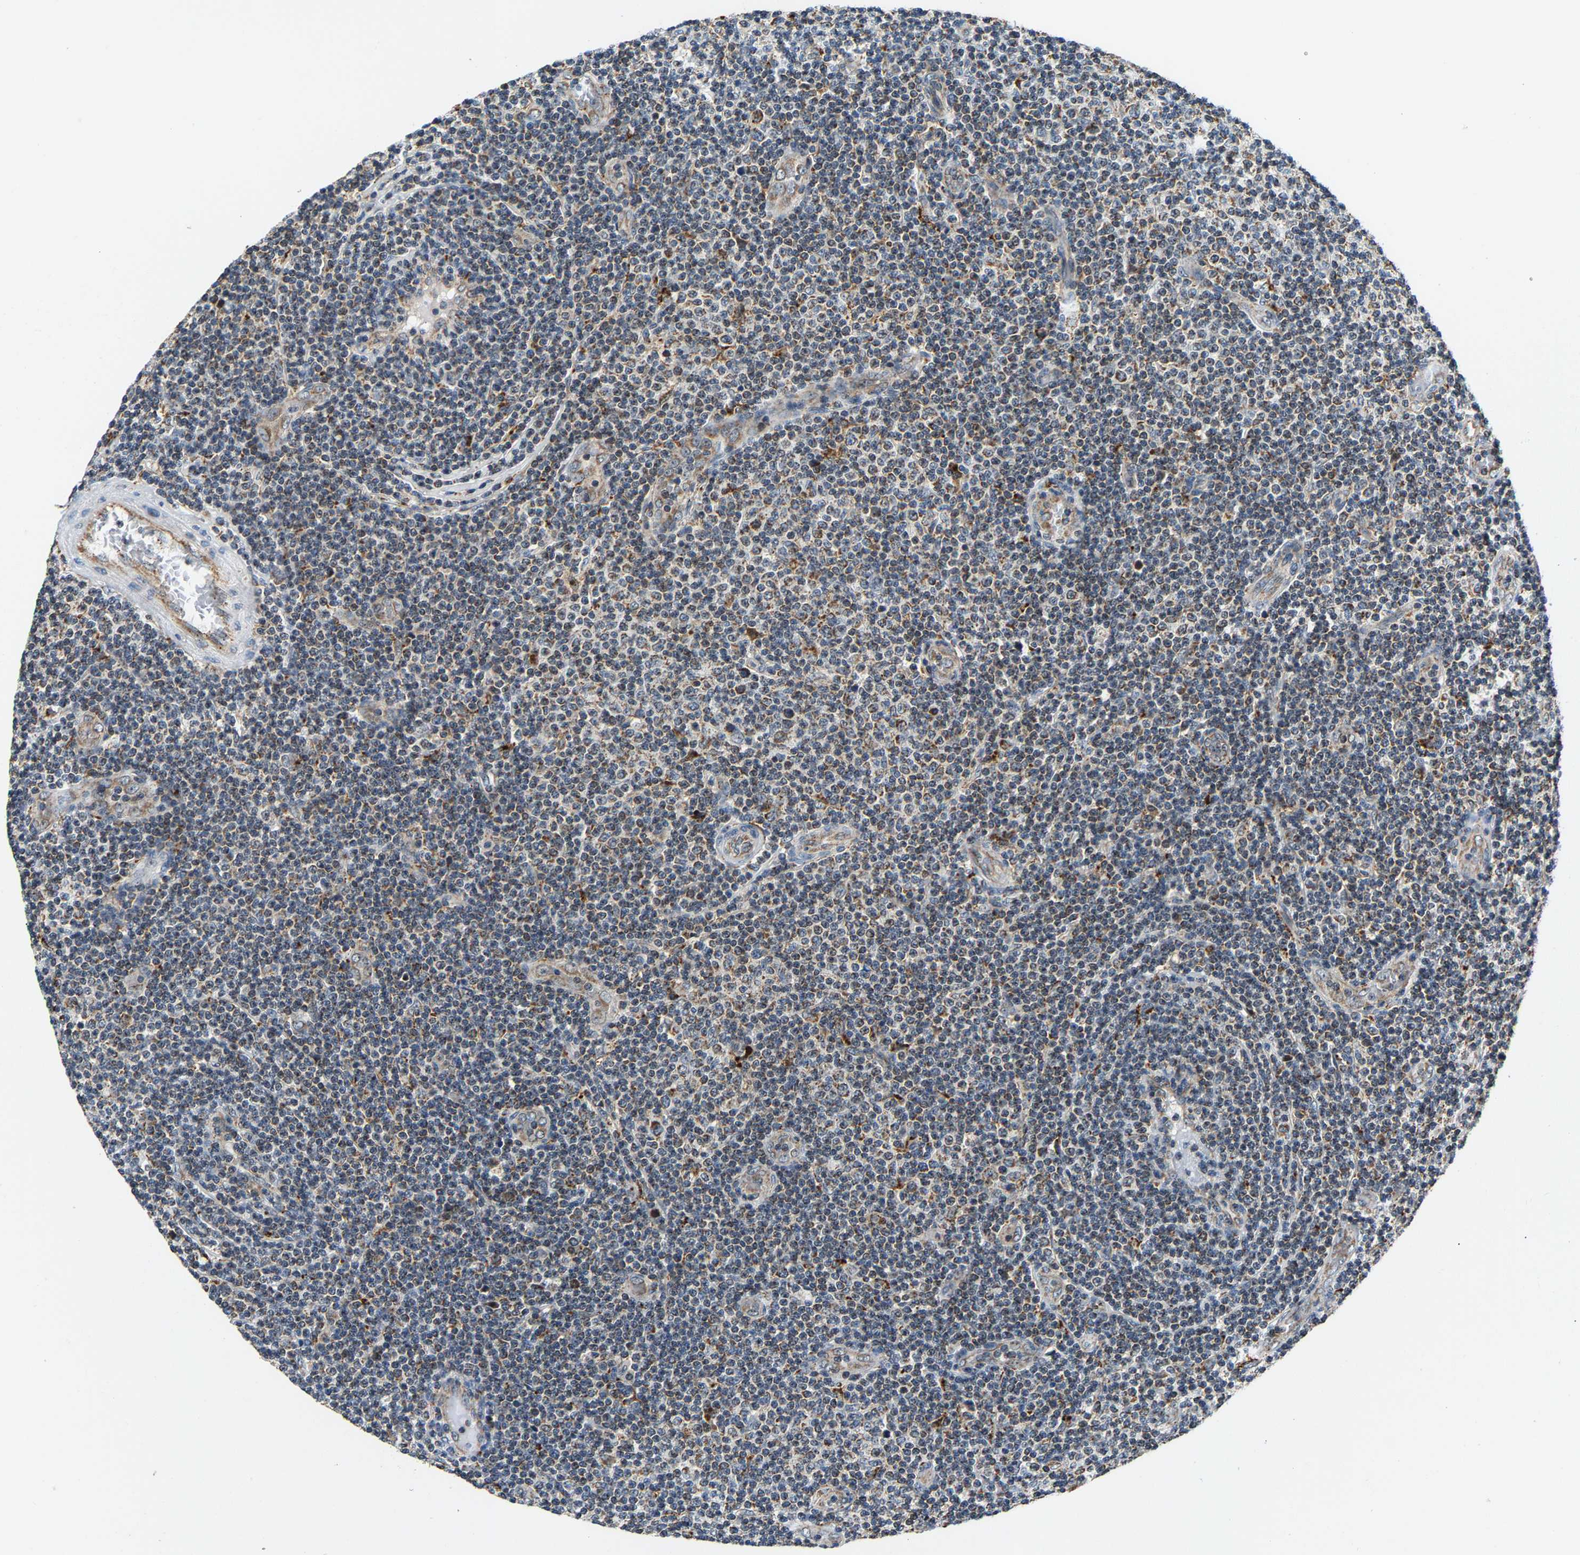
{"staining": {"intensity": "moderate", "quantity": "25%-75%", "location": "cytoplasmic/membranous"}, "tissue": "lymphoma", "cell_type": "Tumor cells", "image_type": "cancer", "snomed": [{"axis": "morphology", "description": "Malignant lymphoma, non-Hodgkin's type, Low grade"}, {"axis": "topography", "description": "Lymph node"}], "caption": "A medium amount of moderate cytoplasmic/membranous positivity is identified in approximately 25%-75% of tumor cells in low-grade malignant lymphoma, non-Hodgkin's type tissue. (Brightfield microscopy of DAB IHC at high magnification).", "gene": "GIMAP7", "patient": {"sex": "male", "age": 83}}